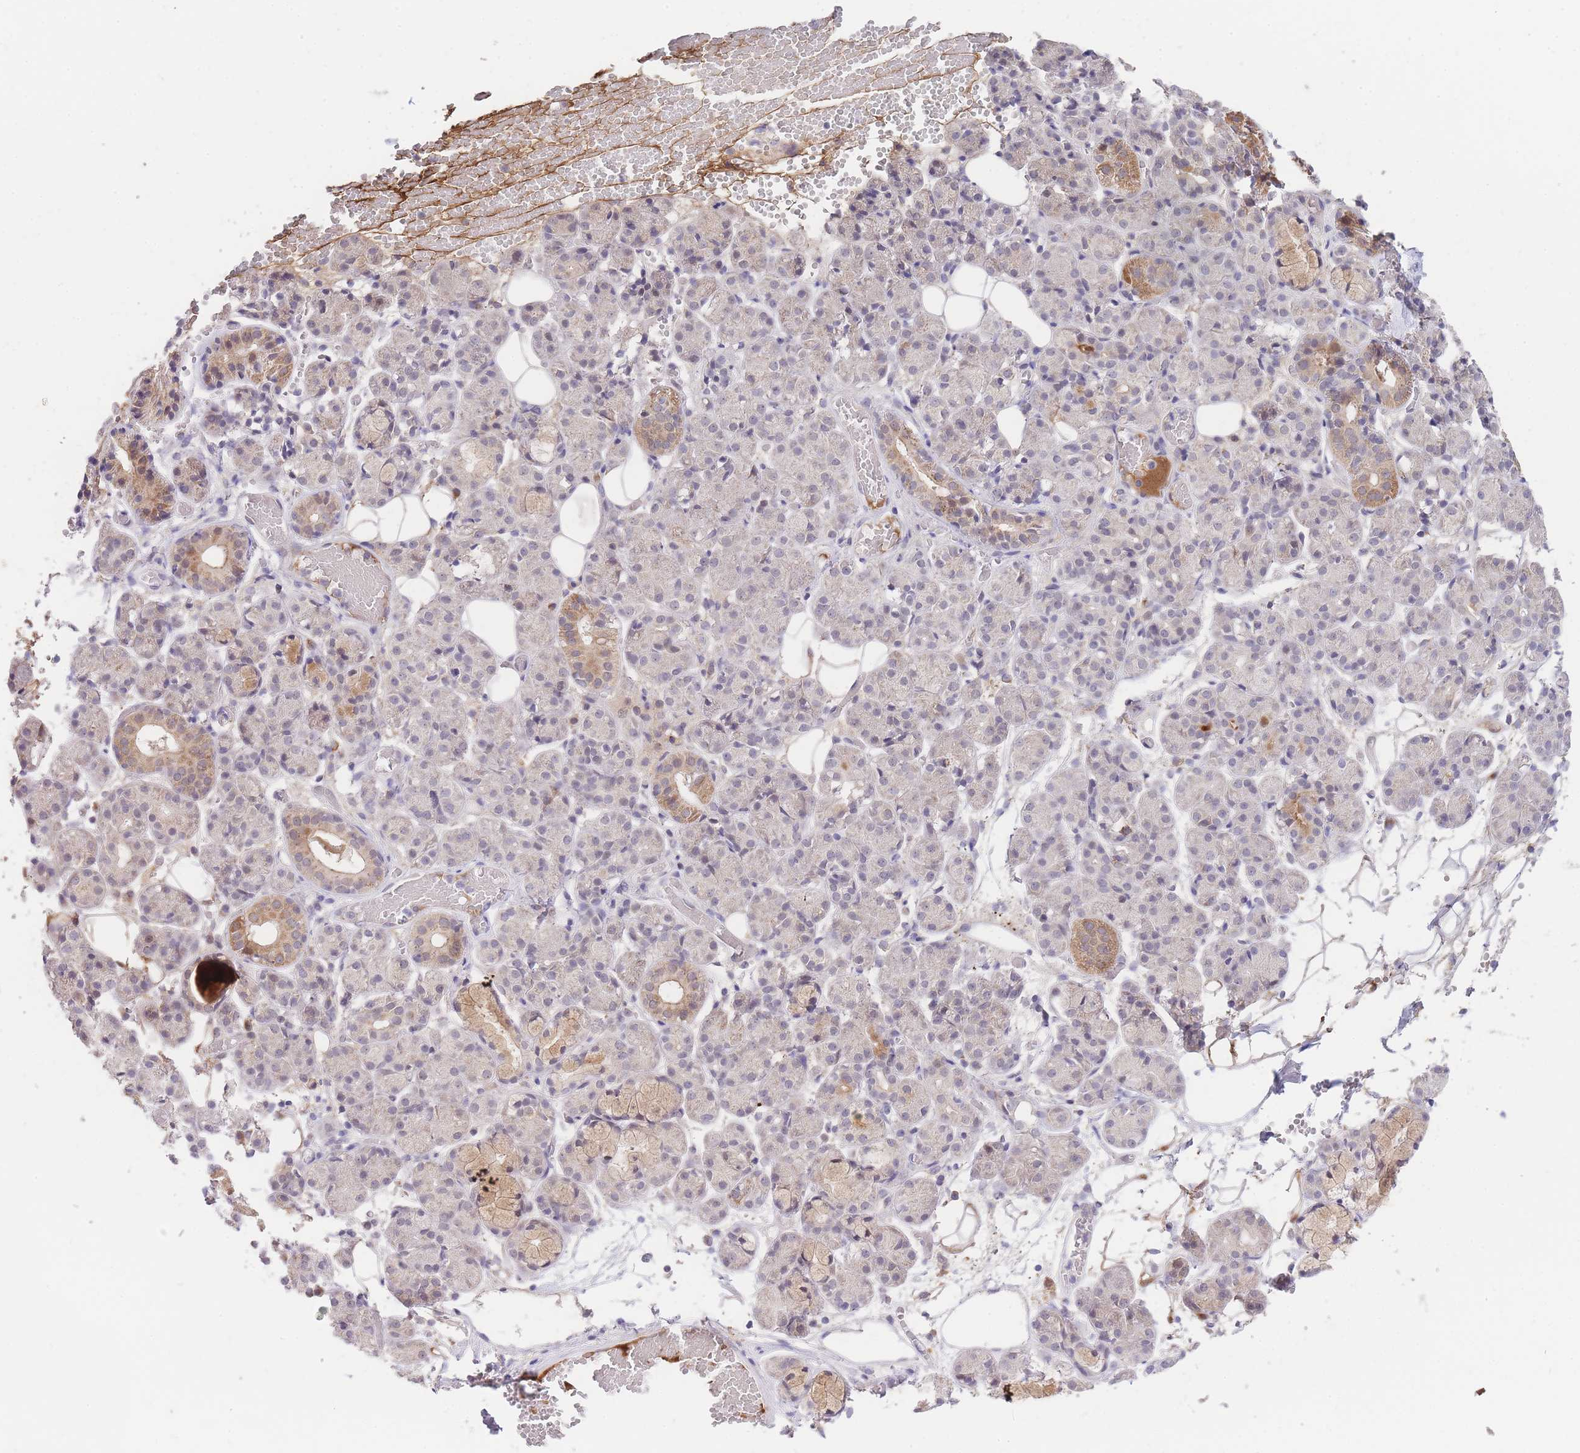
{"staining": {"intensity": "strong", "quantity": "<25%", "location": "cytoplasmic/membranous"}, "tissue": "salivary gland", "cell_type": "Glandular cells", "image_type": "normal", "snomed": [{"axis": "morphology", "description": "Normal tissue, NOS"}, {"axis": "topography", "description": "Salivary gland"}], "caption": "This image exhibits unremarkable salivary gland stained with IHC to label a protein in brown. The cytoplasmic/membranous of glandular cells show strong positivity for the protein. Nuclei are counter-stained blue.", "gene": "SLC25A33", "patient": {"sex": "male", "age": 63}}